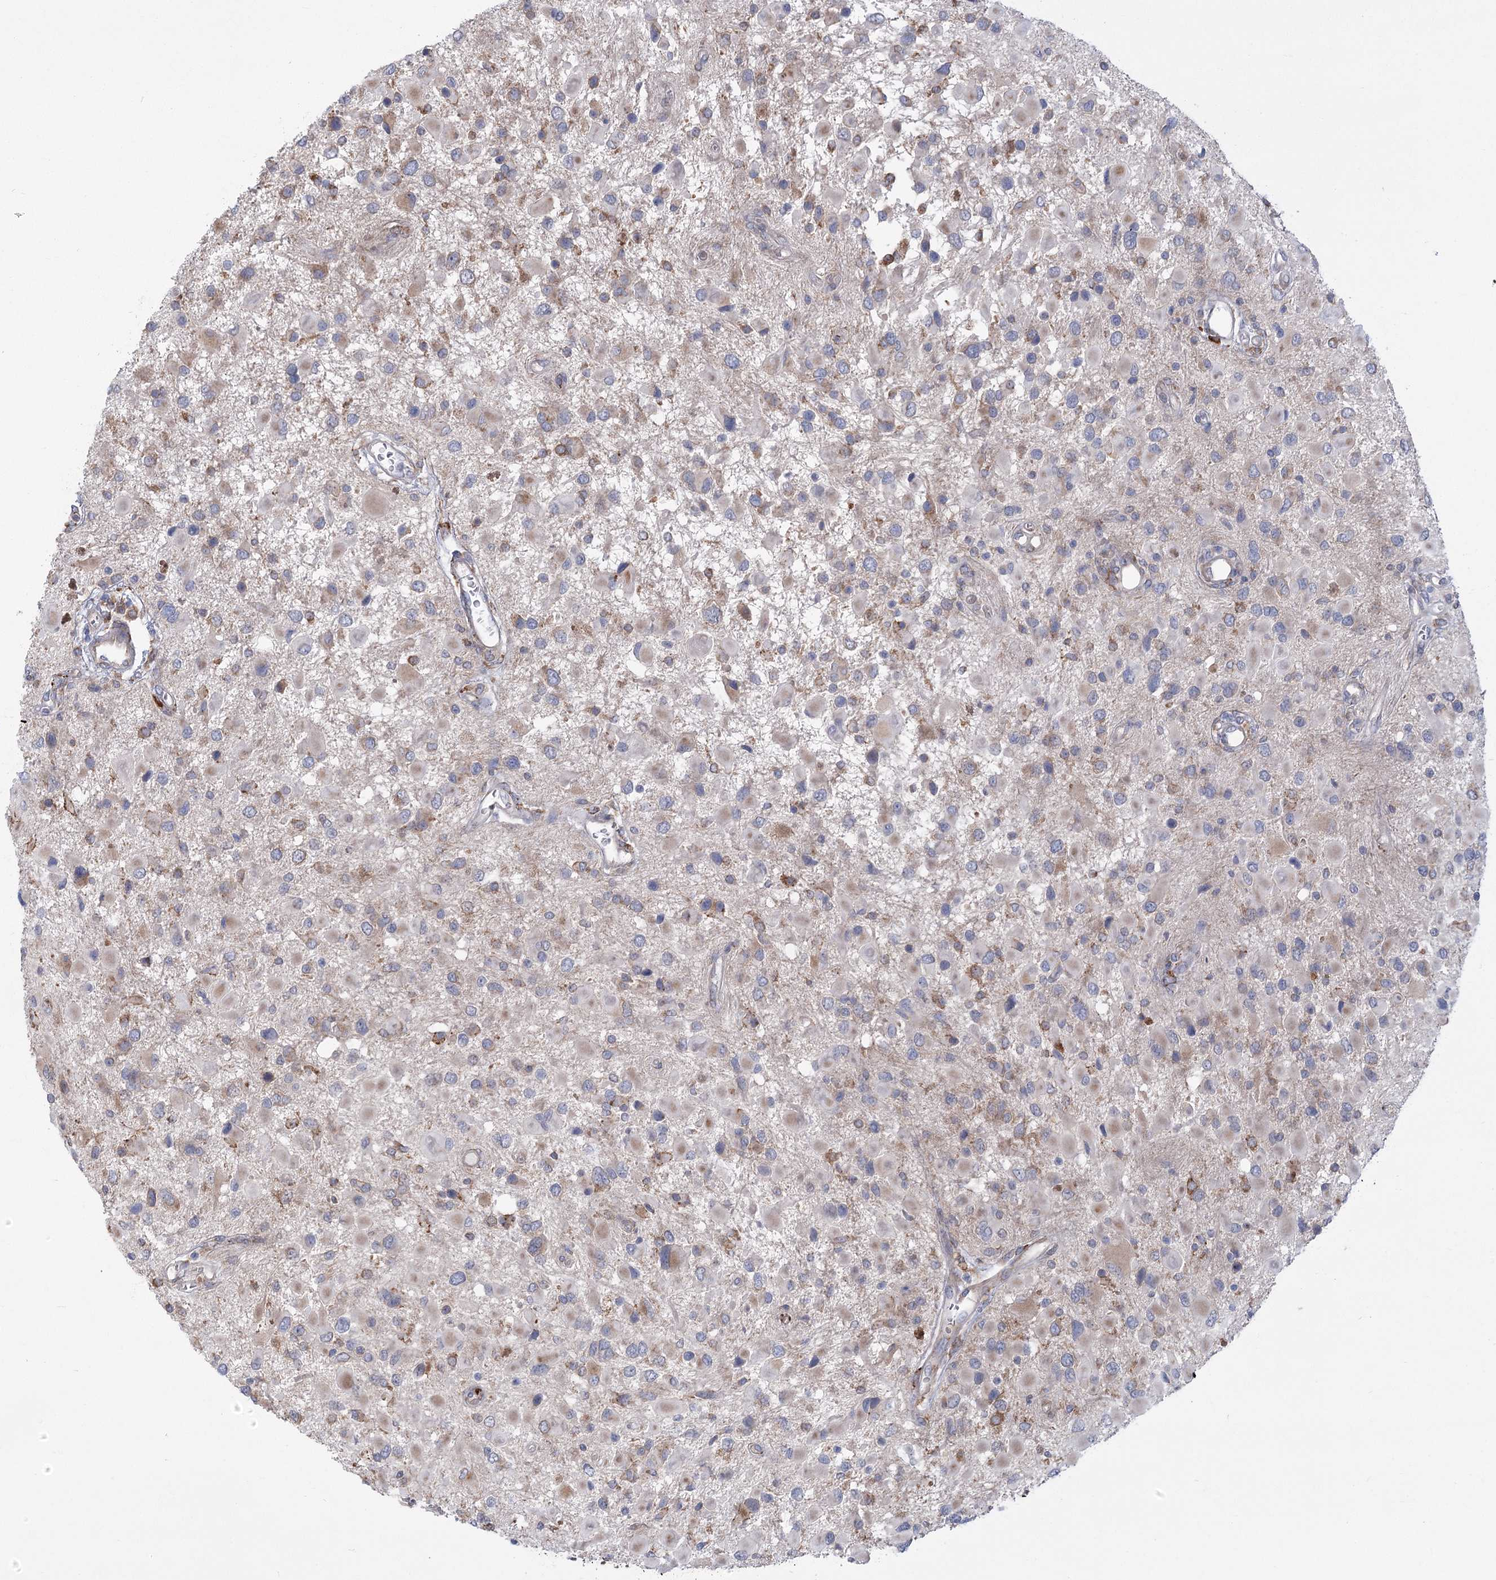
{"staining": {"intensity": "moderate", "quantity": "<25%", "location": "cytoplasmic/membranous"}, "tissue": "glioma", "cell_type": "Tumor cells", "image_type": "cancer", "snomed": [{"axis": "morphology", "description": "Glioma, malignant, High grade"}, {"axis": "topography", "description": "Brain"}], "caption": "The immunohistochemical stain labels moderate cytoplasmic/membranous staining in tumor cells of high-grade glioma (malignant) tissue. (Brightfield microscopy of DAB IHC at high magnification).", "gene": "METTL24", "patient": {"sex": "male", "age": 53}}